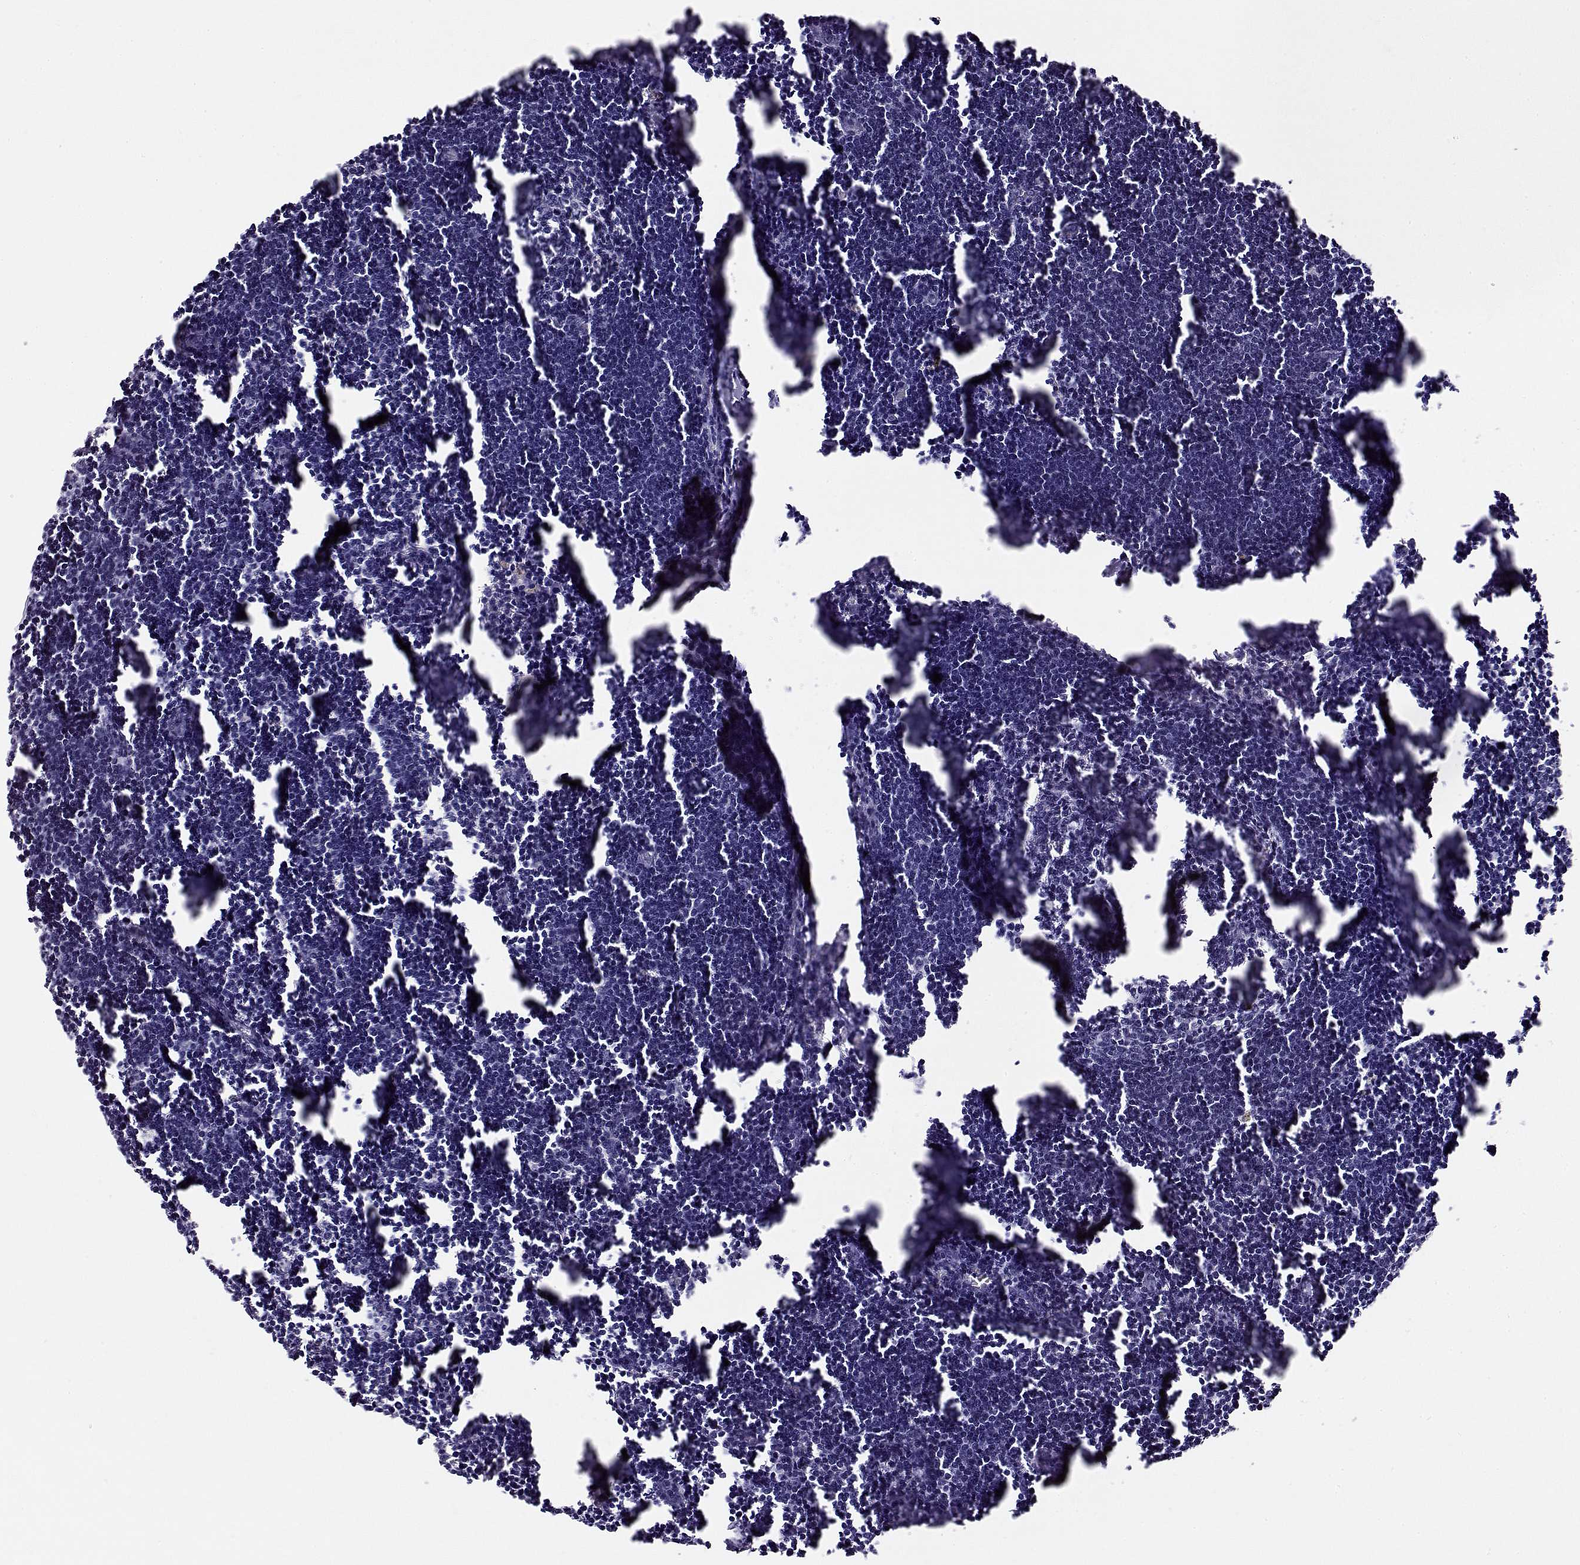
{"staining": {"intensity": "negative", "quantity": "none", "location": "none"}, "tissue": "lymph node", "cell_type": "Germinal center cells", "image_type": "normal", "snomed": [{"axis": "morphology", "description": "Normal tissue, NOS"}, {"axis": "topography", "description": "Lymph node"}], "caption": "This is an IHC micrograph of unremarkable human lymph node. There is no expression in germinal center cells.", "gene": "CRX", "patient": {"sex": "male", "age": 55}}